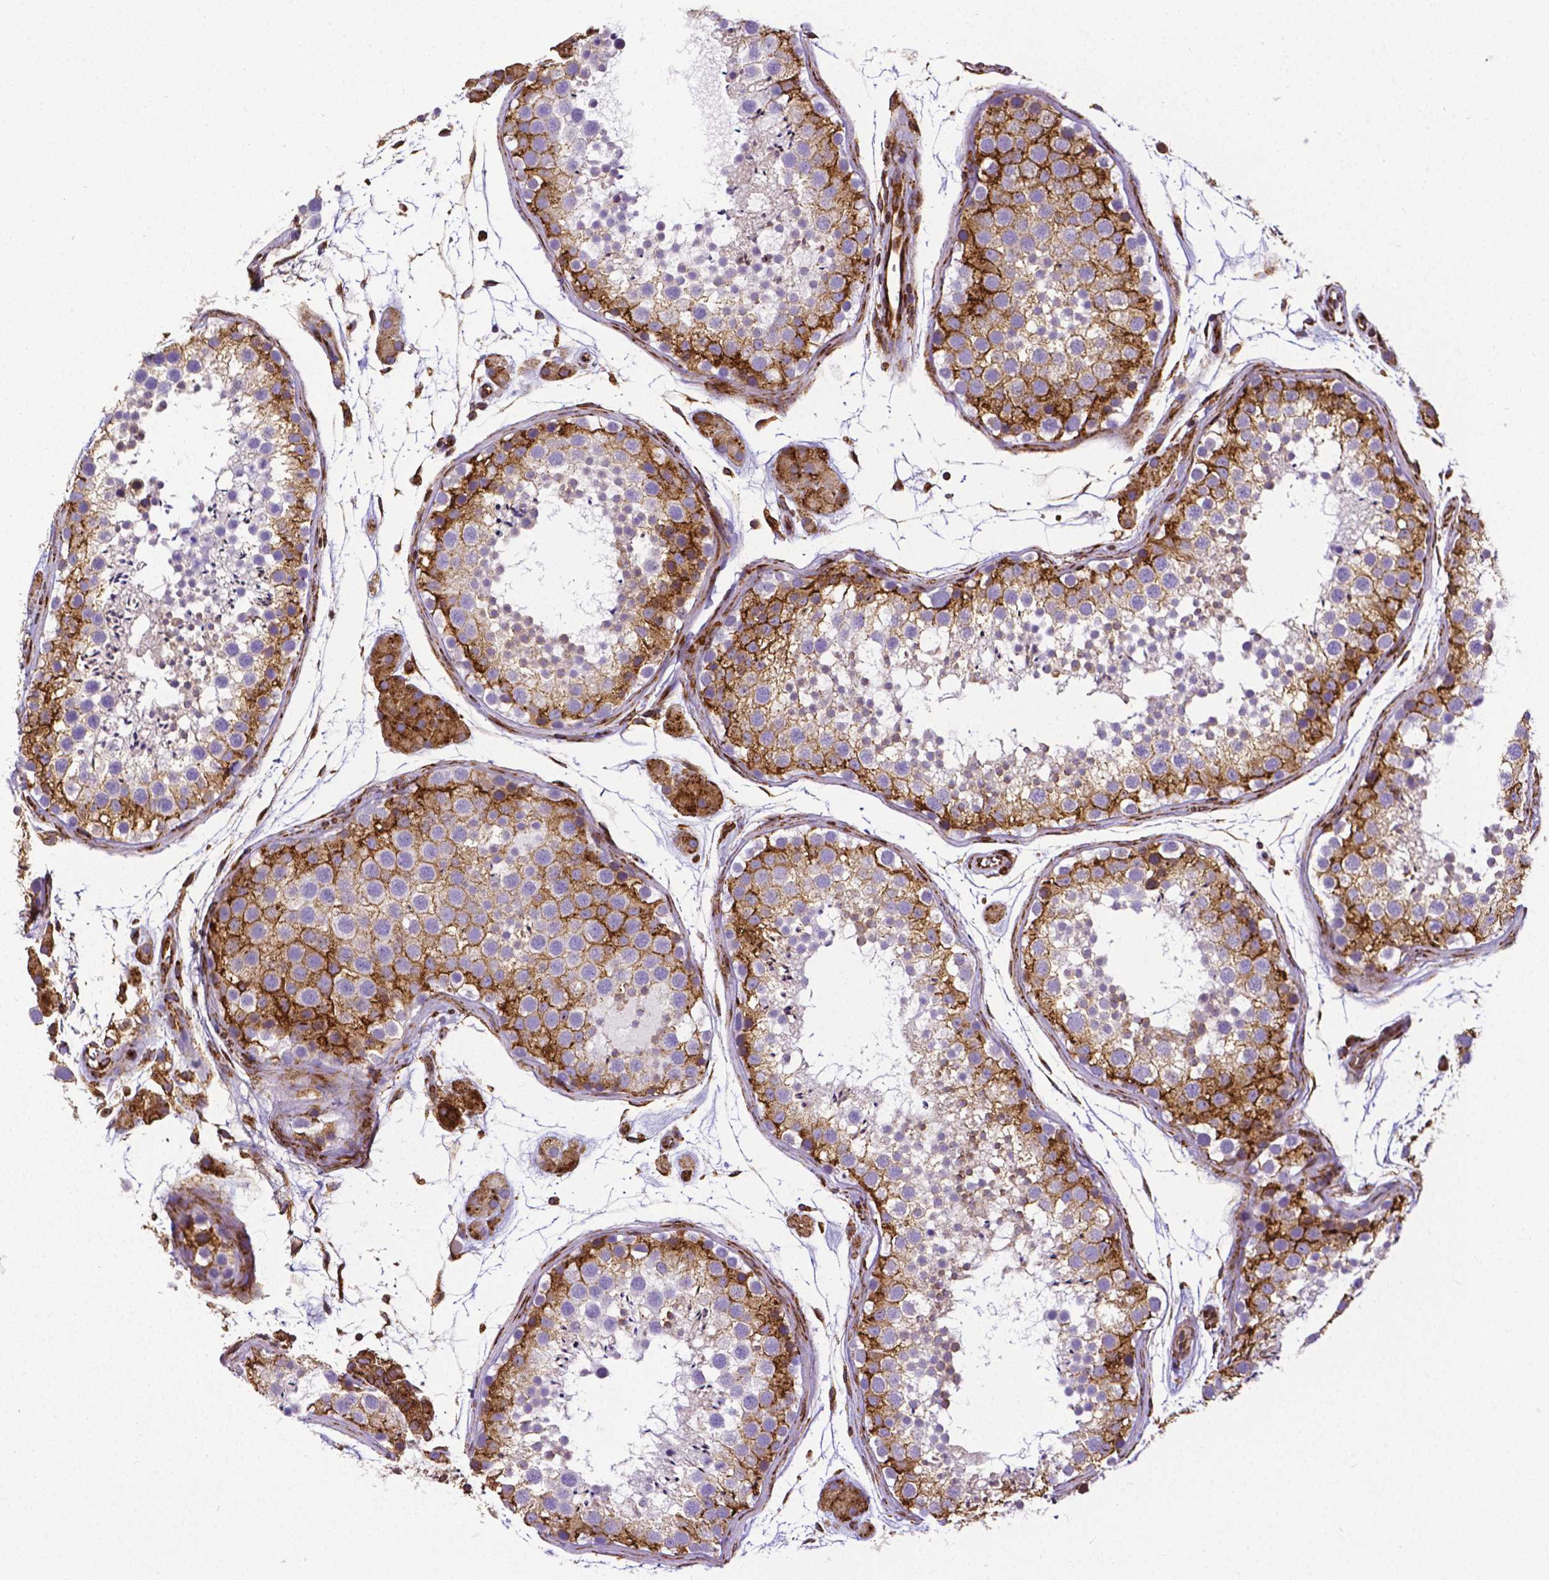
{"staining": {"intensity": "moderate", "quantity": "25%-75%", "location": "cytoplasmic/membranous"}, "tissue": "testis", "cell_type": "Cells in seminiferous ducts", "image_type": "normal", "snomed": [{"axis": "morphology", "description": "Normal tissue, NOS"}, {"axis": "topography", "description": "Testis"}], "caption": "Protein expression analysis of unremarkable human testis reveals moderate cytoplasmic/membranous staining in approximately 25%-75% of cells in seminiferous ducts. (IHC, brightfield microscopy, high magnification).", "gene": "MTDH", "patient": {"sex": "male", "age": 41}}